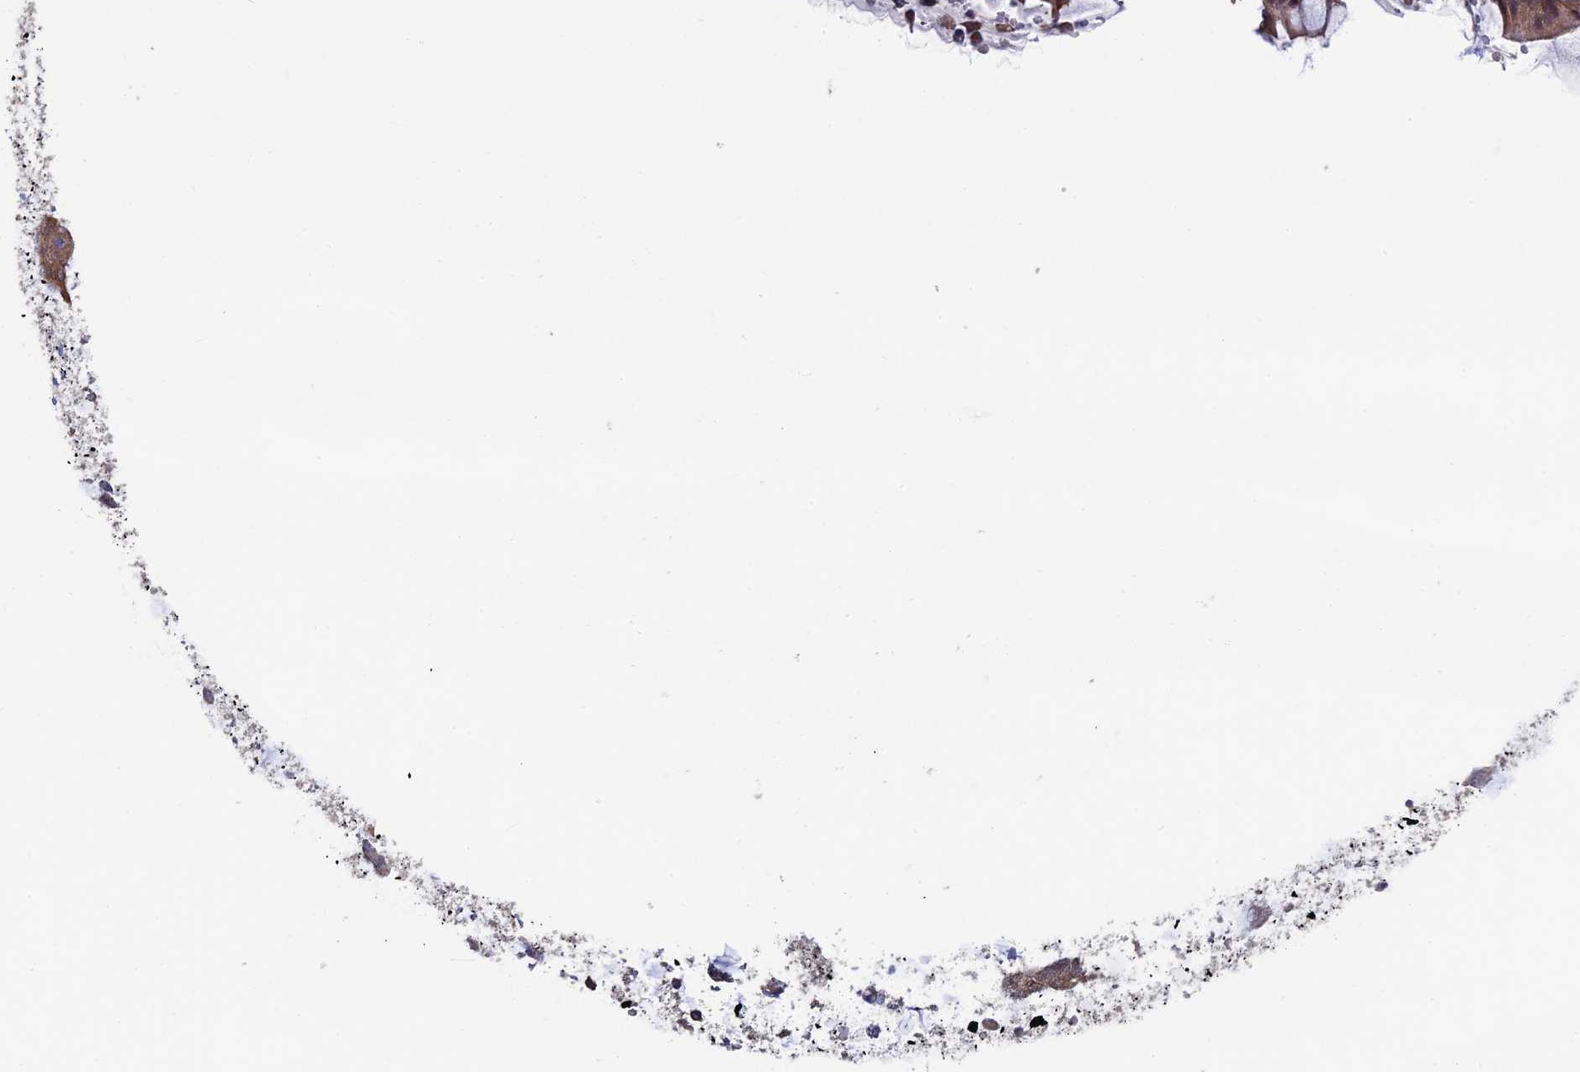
{"staining": {"intensity": "moderate", "quantity": ">75%", "location": "cytoplasmic/membranous"}, "tissue": "ovarian cancer", "cell_type": "Tumor cells", "image_type": "cancer", "snomed": [{"axis": "morphology", "description": "Cystadenocarcinoma, mucinous, NOS"}, {"axis": "topography", "description": "Ovary"}], "caption": "Immunohistochemistry of ovarian cancer displays medium levels of moderate cytoplasmic/membranous staining in approximately >75% of tumor cells.", "gene": "LCMT1", "patient": {"sex": "female", "age": 73}}